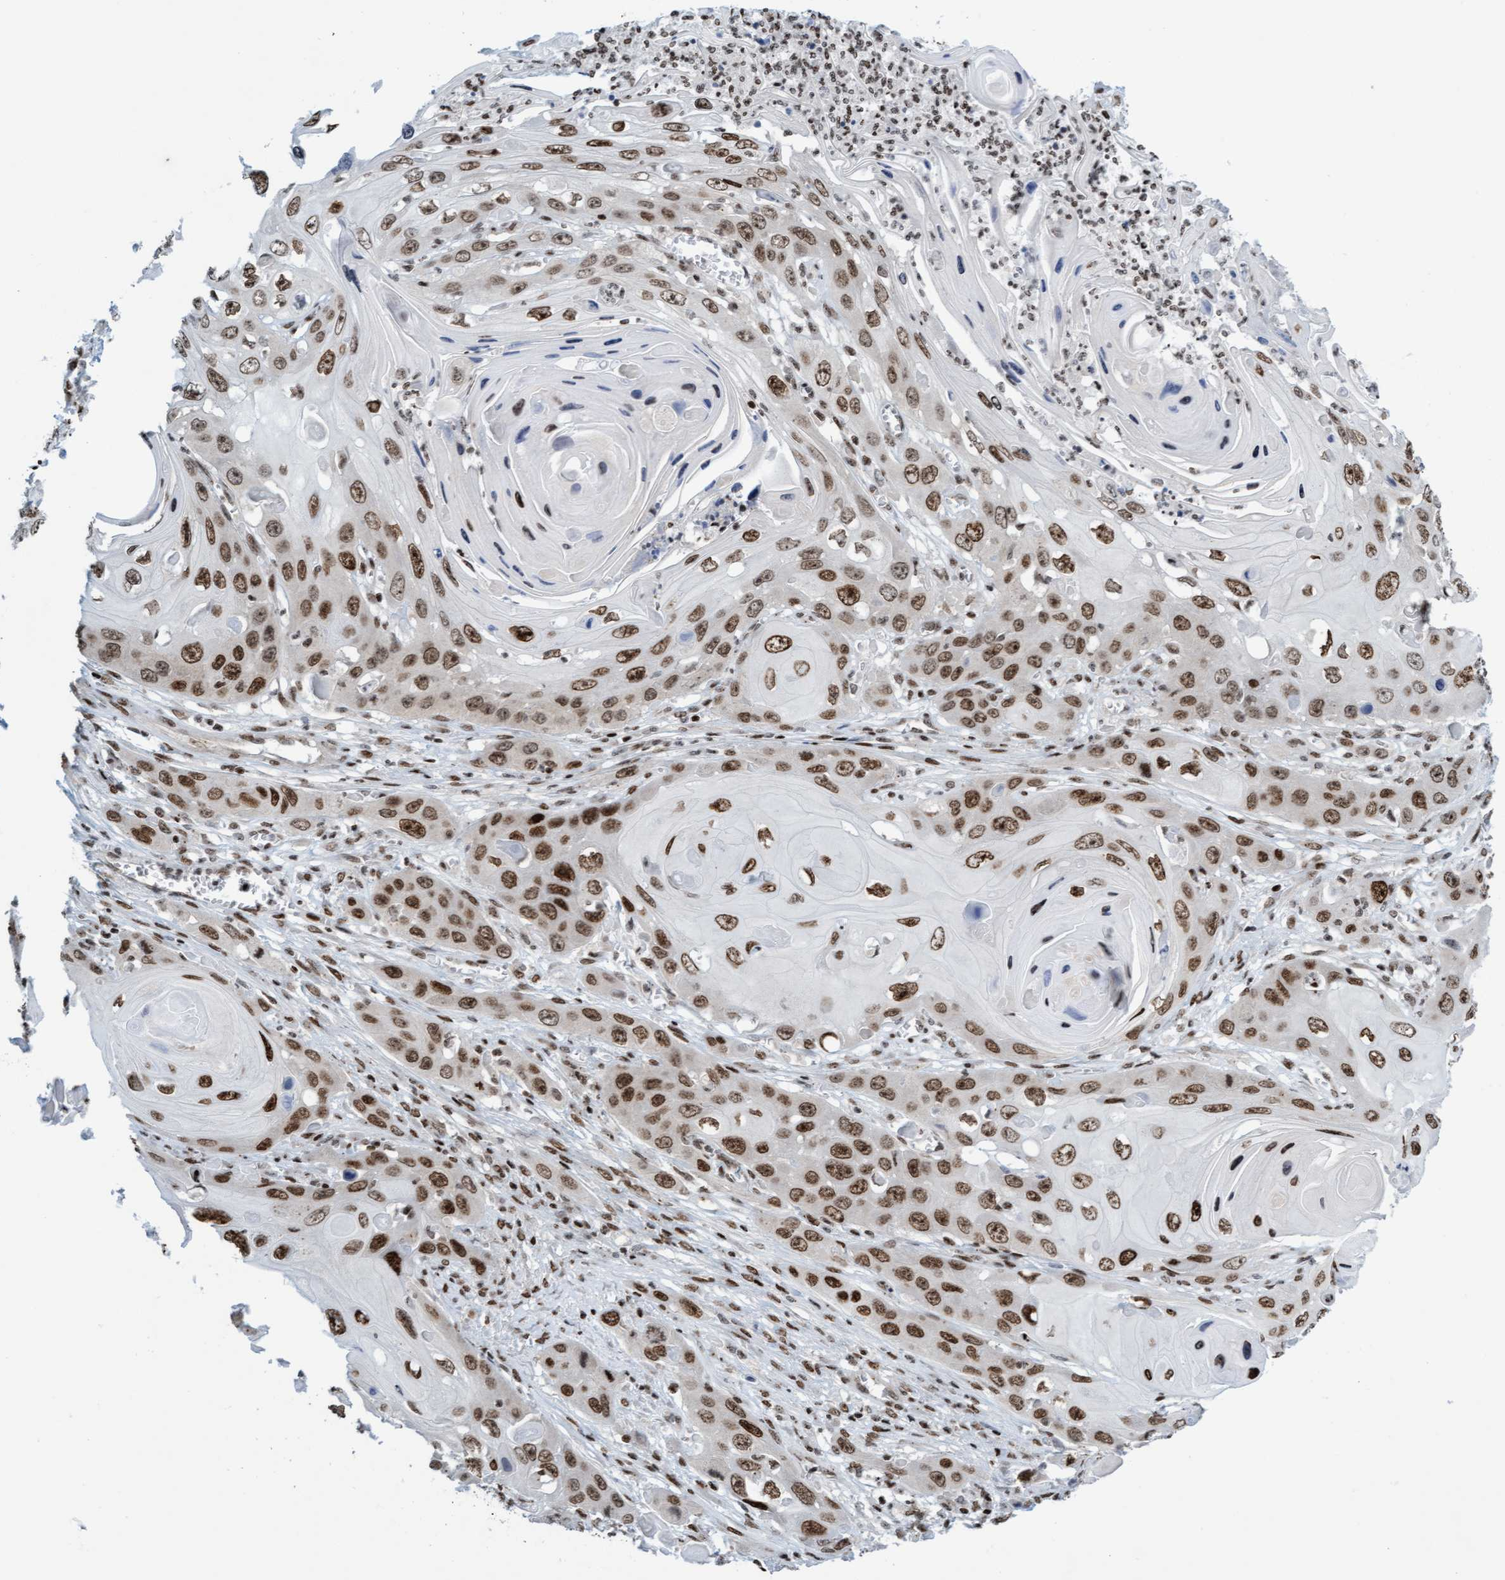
{"staining": {"intensity": "moderate", "quantity": ">75%", "location": "nuclear"}, "tissue": "skin cancer", "cell_type": "Tumor cells", "image_type": "cancer", "snomed": [{"axis": "morphology", "description": "Squamous cell carcinoma, NOS"}, {"axis": "topography", "description": "Skin"}], "caption": "An image of skin cancer (squamous cell carcinoma) stained for a protein demonstrates moderate nuclear brown staining in tumor cells. The protein of interest is stained brown, and the nuclei are stained in blue (DAB (3,3'-diaminobenzidine) IHC with brightfield microscopy, high magnification).", "gene": "GLRX2", "patient": {"sex": "male", "age": 55}}